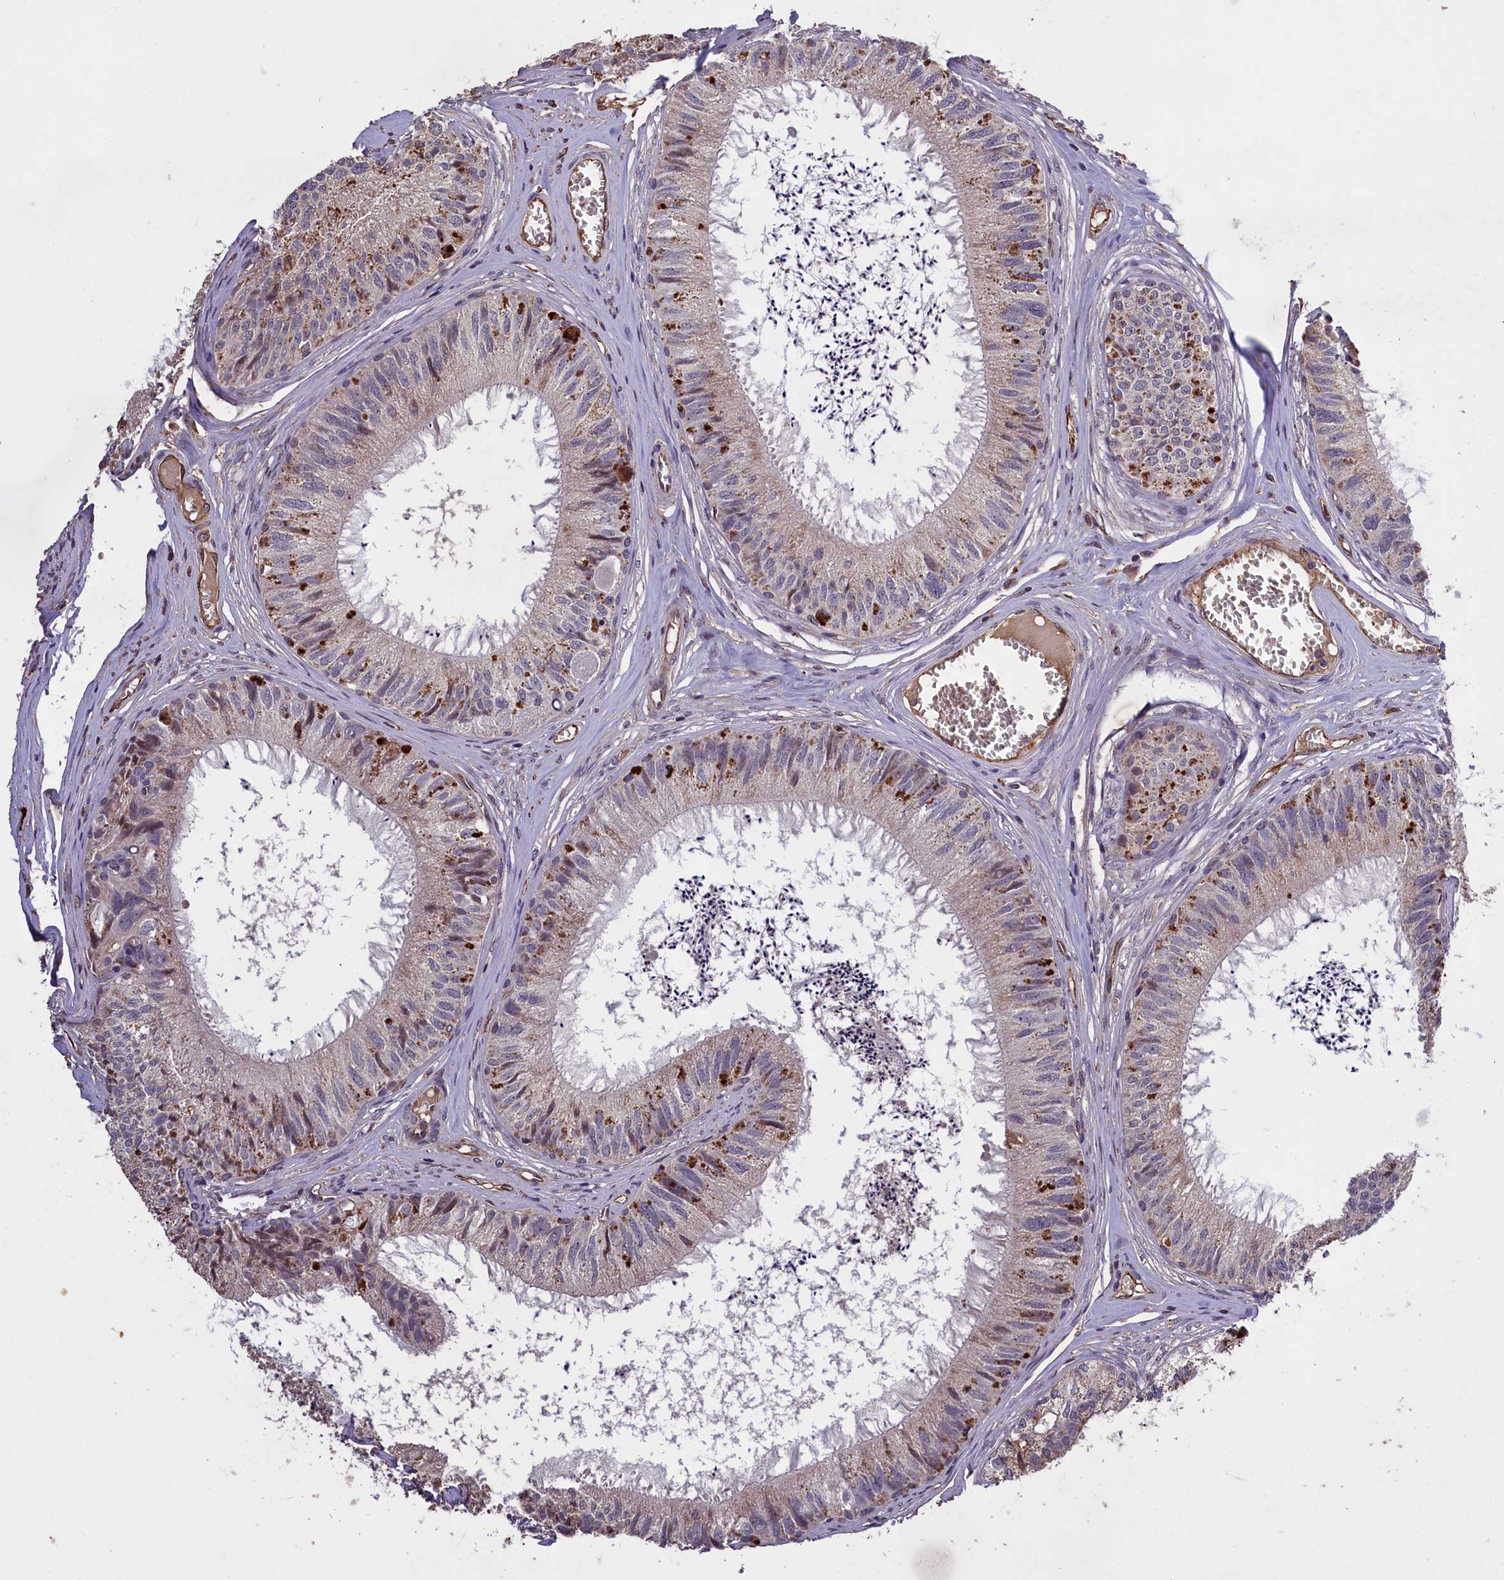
{"staining": {"intensity": "moderate", "quantity": "25%-75%", "location": "cytoplasmic/membranous"}, "tissue": "epididymis", "cell_type": "Glandular cells", "image_type": "normal", "snomed": [{"axis": "morphology", "description": "Normal tissue, NOS"}, {"axis": "topography", "description": "Epididymis"}], "caption": "Immunohistochemical staining of normal human epididymis demonstrates medium levels of moderate cytoplasmic/membranous staining in approximately 25%-75% of glandular cells.", "gene": "CLRN2", "patient": {"sex": "male", "age": 79}}